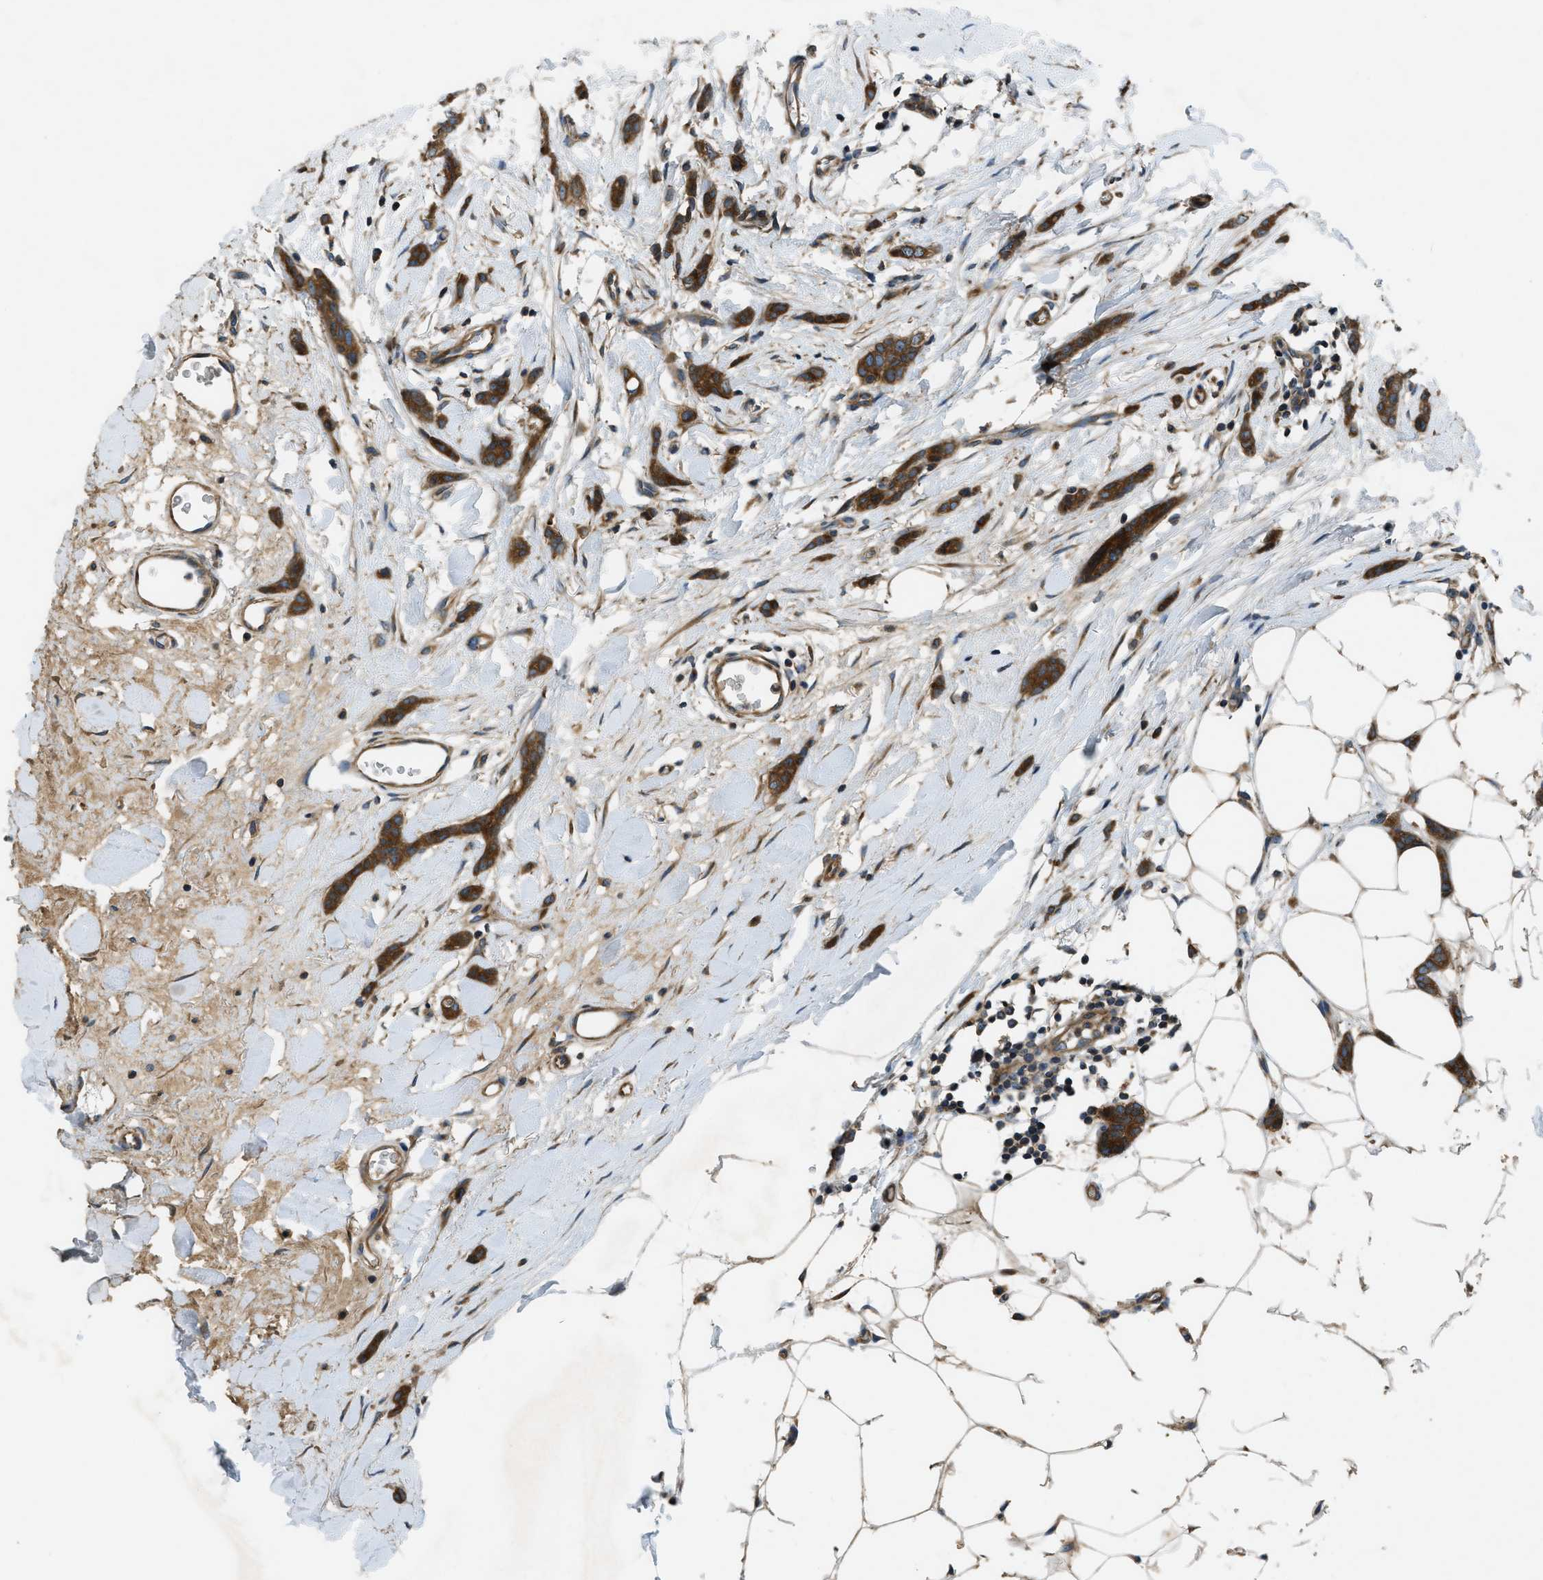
{"staining": {"intensity": "strong", "quantity": ">75%", "location": "cytoplasmic/membranous"}, "tissue": "breast cancer", "cell_type": "Tumor cells", "image_type": "cancer", "snomed": [{"axis": "morphology", "description": "Lobular carcinoma"}, {"axis": "topography", "description": "Skin"}, {"axis": "topography", "description": "Breast"}], "caption": "IHC (DAB) staining of breast lobular carcinoma reveals strong cytoplasmic/membranous protein expression in about >75% of tumor cells.", "gene": "VEZT", "patient": {"sex": "female", "age": 46}}